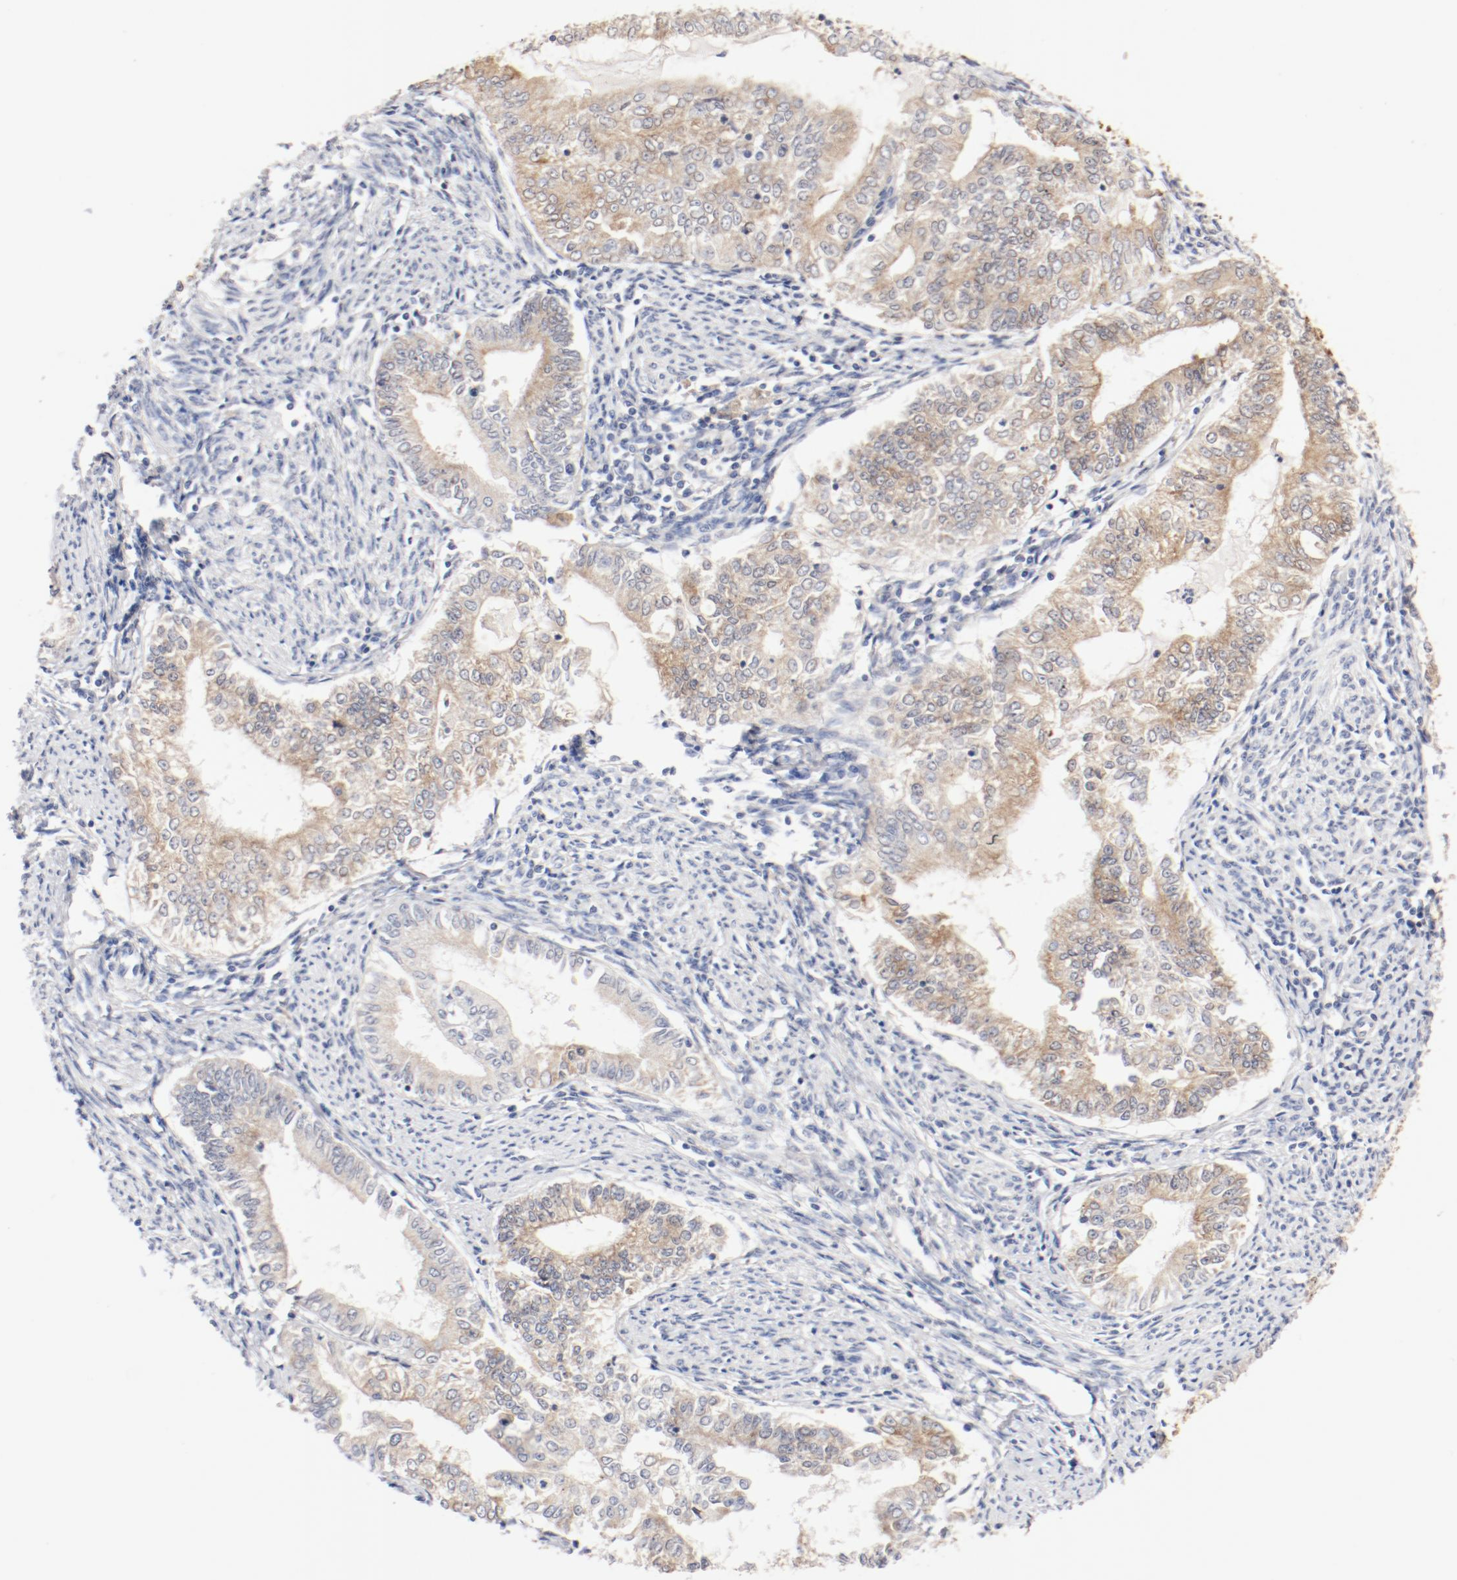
{"staining": {"intensity": "moderate", "quantity": ">75%", "location": "cytoplasmic/membranous"}, "tissue": "endometrial cancer", "cell_type": "Tumor cells", "image_type": "cancer", "snomed": [{"axis": "morphology", "description": "Adenocarcinoma, NOS"}, {"axis": "topography", "description": "Endometrium"}], "caption": "Tumor cells reveal medium levels of moderate cytoplasmic/membranous positivity in approximately >75% of cells in adenocarcinoma (endometrial).", "gene": "PDPK1", "patient": {"sex": "female", "age": 66}}